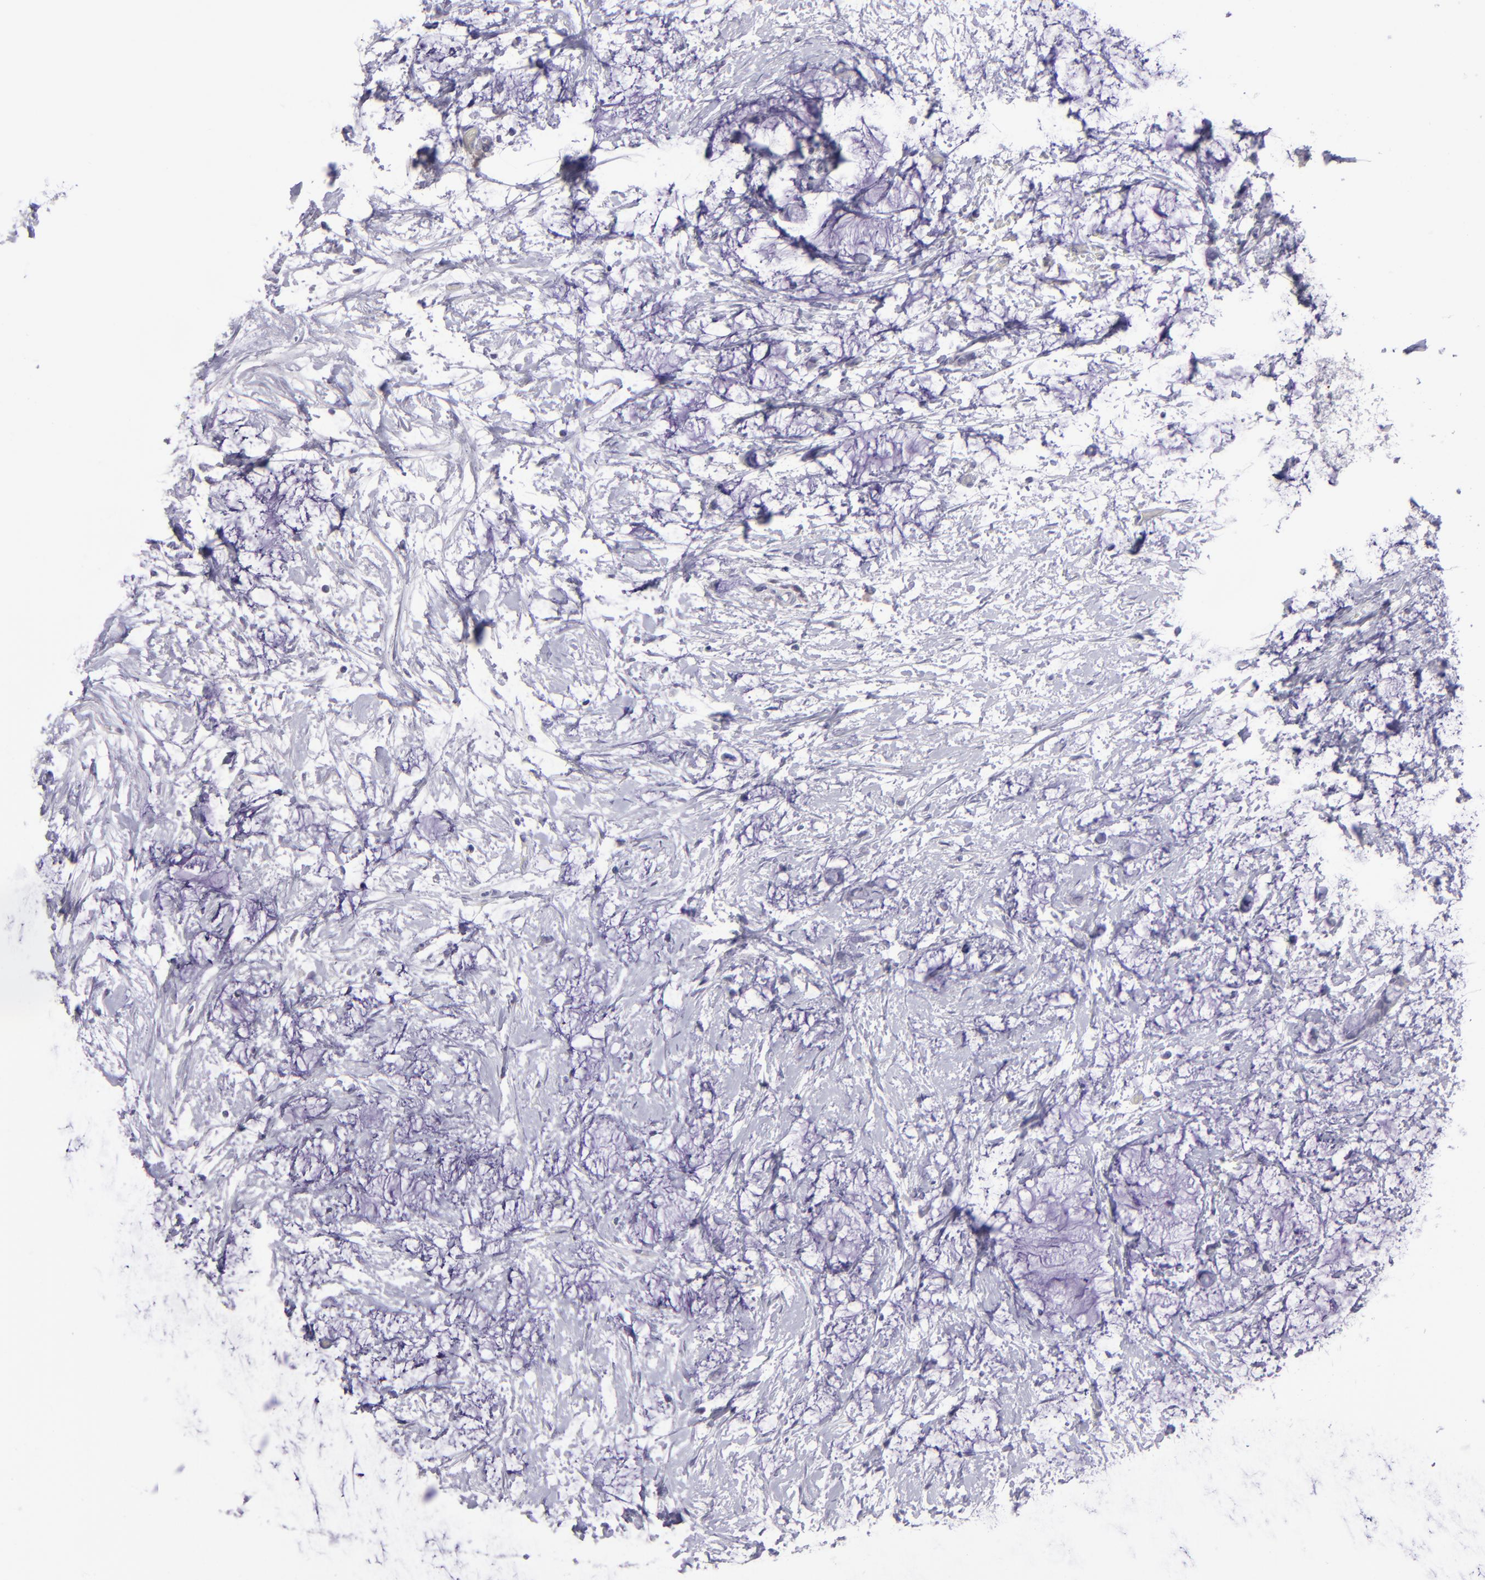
{"staining": {"intensity": "negative", "quantity": "none", "location": "none"}, "tissue": "colorectal cancer", "cell_type": "Tumor cells", "image_type": "cancer", "snomed": [{"axis": "morphology", "description": "Normal tissue, NOS"}, {"axis": "morphology", "description": "Adenocarcinoma, NOS"}, {"axis": "topography", "description": "Colon"}, {"axis": "topography", "description": "Peripheral nerve tissue"}], "caption": "Protein analysis of adenocarcinoma (colorectal) exhibits no significant staining in tumor cells. Brightfield microscopy of IHC stained with DAB (brown) and hematoxylin (blue), captured at high magnification.", "gene": "POU2F2", "patient": {"sex": "male", "age": 14}}